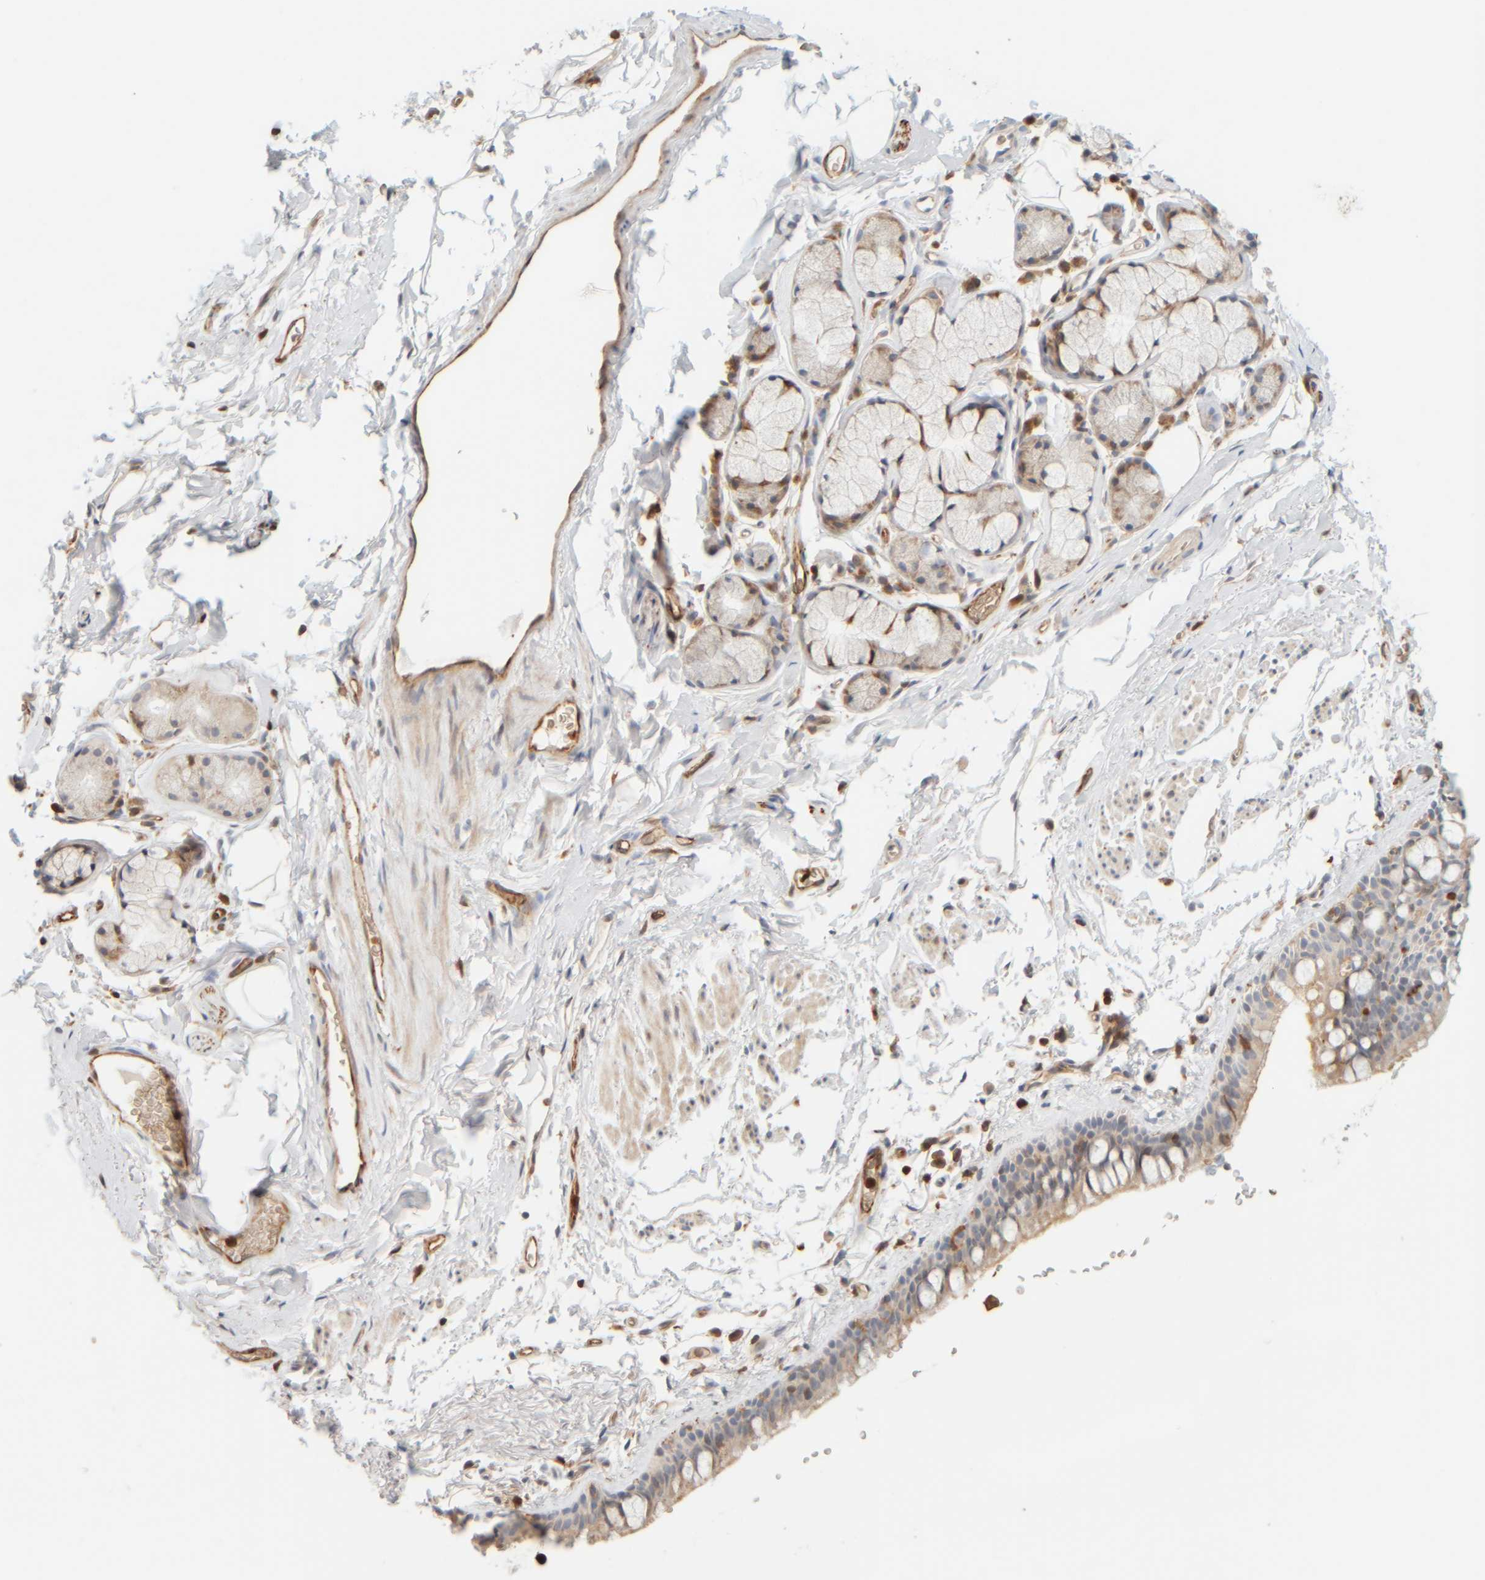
{"staining": {"intensity": "weak", "quantity": ">75%", "location": "cytoplasmic/membranous"}, "tissue": "bronchus", "cell_type": "Respiratory epithelial cells", "image_type": "normal", "snomed": [{"axis": "morphology", "description": "Normal tissue, NOS"}, {"axis": "topography", "description": "Cartilage tissue"}, {"axis": "topography", "description": "Bronchus"}, {"axis": "topography", "description": "Lung"}], "caption": "Bronchus stained with DAB (3,3'-diaminobenzidine) immunohistochemistry (IHC) exhibits low levels of weak cytoplasmic/membranous staining in approximately >75% of respiratory epithelial cells.", "gene": "AARSD1", "patient": {"sex": "male", "age": 64}}